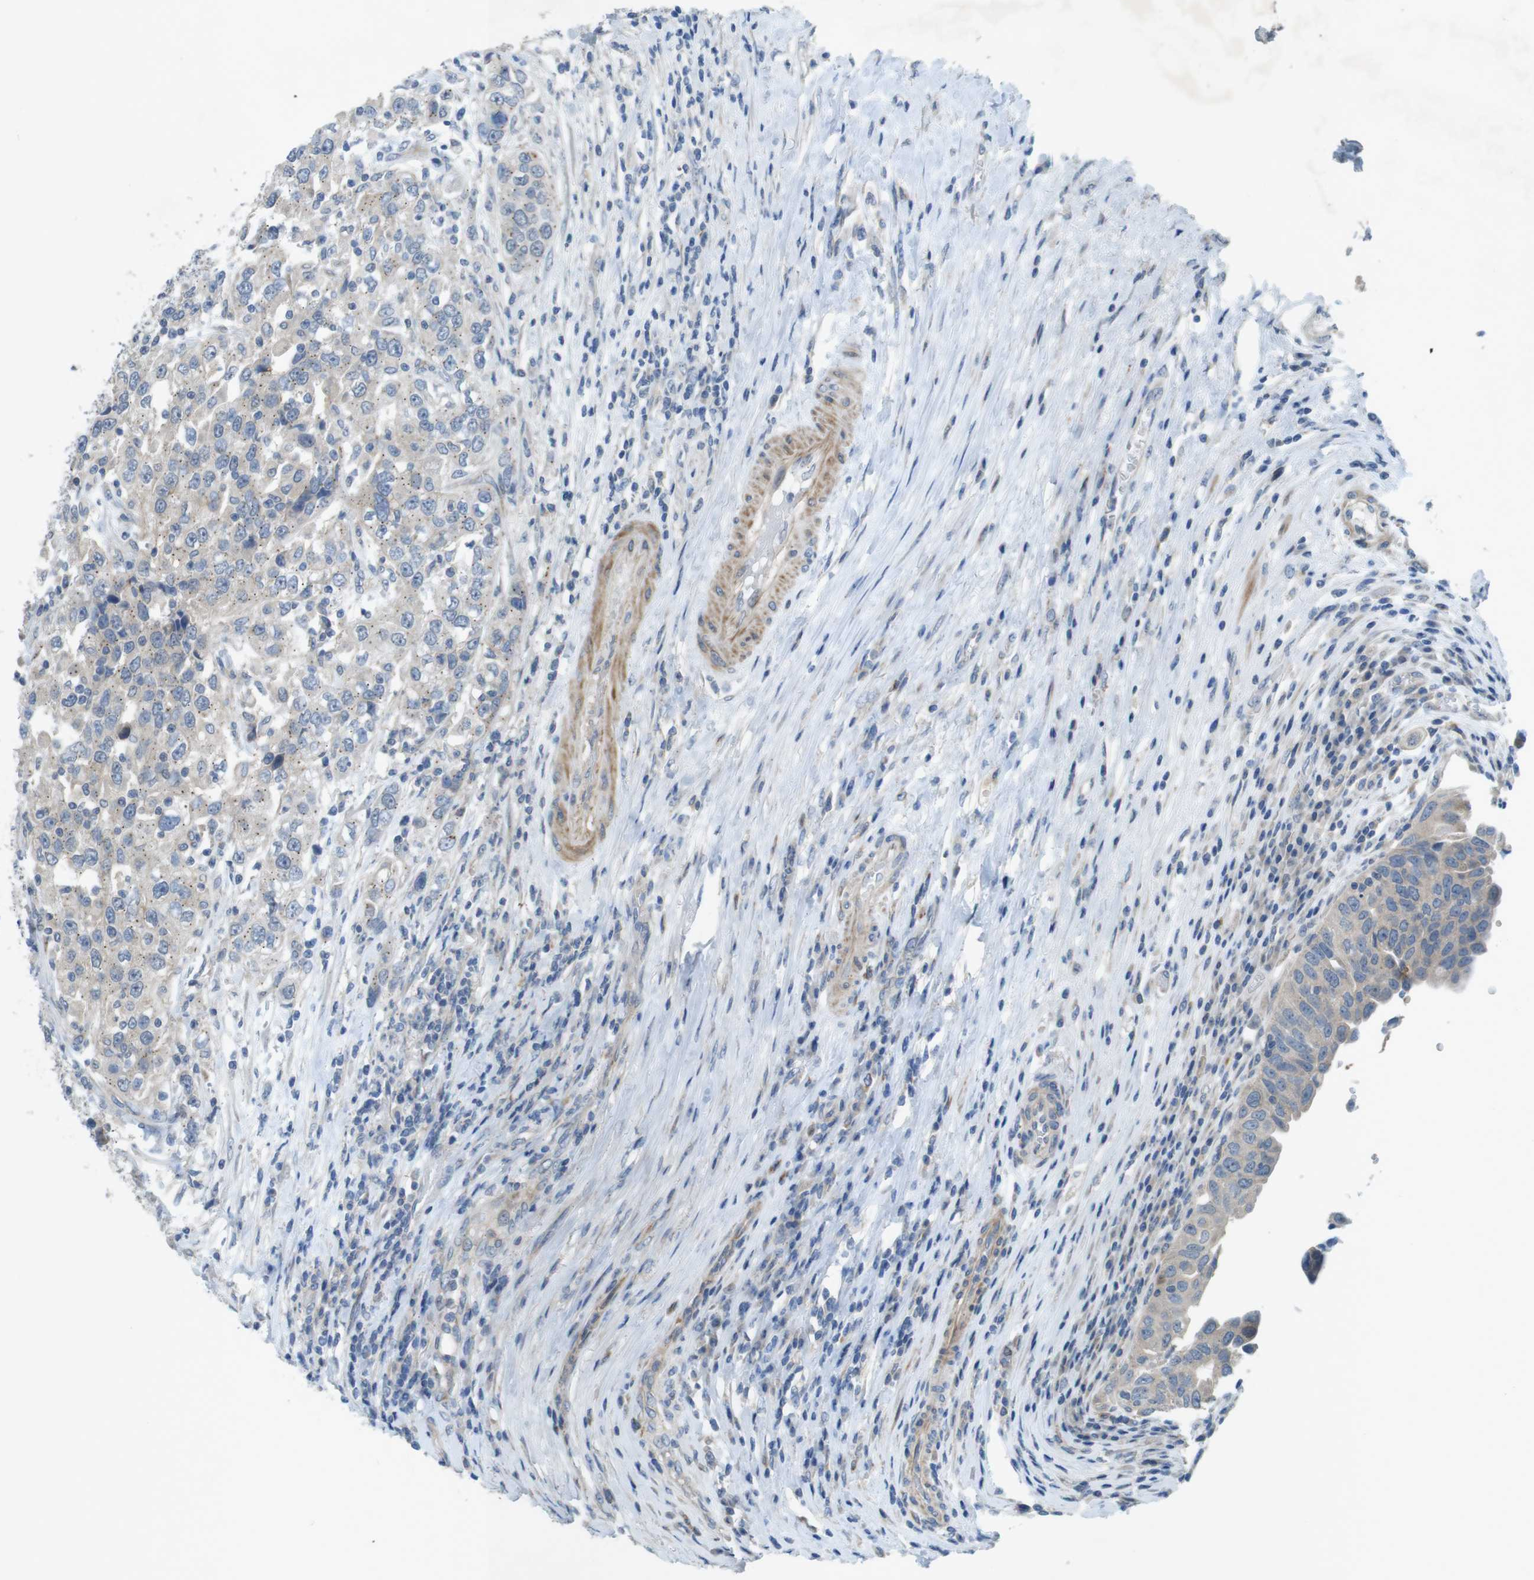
{"staining": {"intensity": "weak", "quantity": "25%-75%", "location": "cytoplasmic/membranous"}, "tissue": "urothelial cancer", "cell_type": "Tumor cells", "image_type": "cancer", "snomed": [{"axis": "morphology", "description": "Urothelial carcinoma, High grade"}, {"axis": "topography", "description": "Urinary bladder"}], "caption": "Human high-grade urothelial carcinoma stained with a protein marker exhibits weak staining in tumor cells.", "gene": "TYW1", "patient": {"sex": "female", "age": 80}}